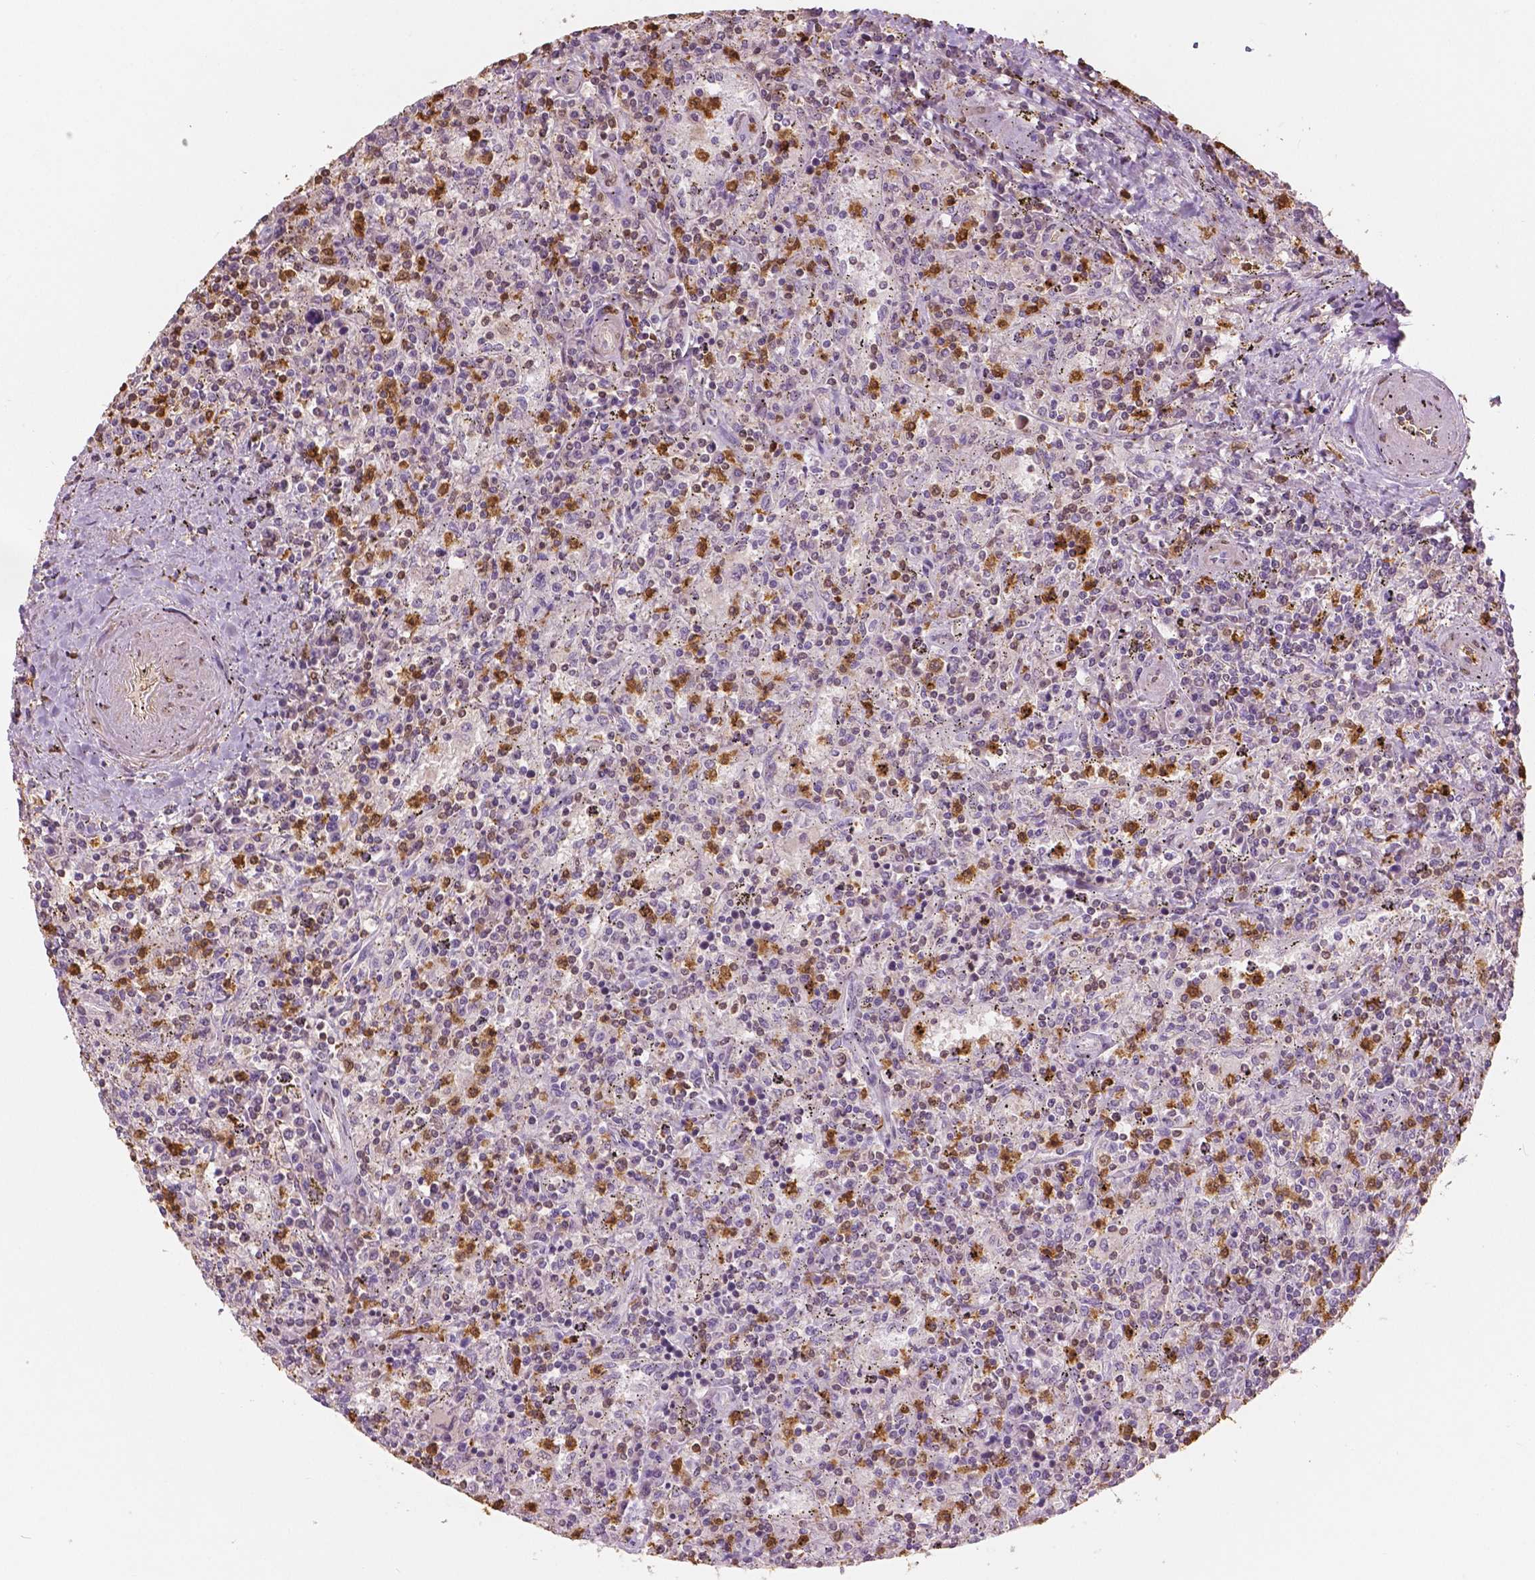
{"staining": {"intensity": "moderate", "quantity": "<25%", "location": "nuclear"}, "tissue": "lymphoma", "cell_type": "Tumor cells", "image_type": "cancer", "snomed": [{"axis": "morphology", "description": "Malignant lymphoma, non-Hodgkin's type, Low grade"}, {"axis": "topography", "description": "Spleen"}], "caption": "Human lymphoma stained with a brown dye exhibits moderate nuclear positive positivity in about <25% of tumor cells.", "gene": "S100A4", "patient": {"sex": "male", "age": 62}}